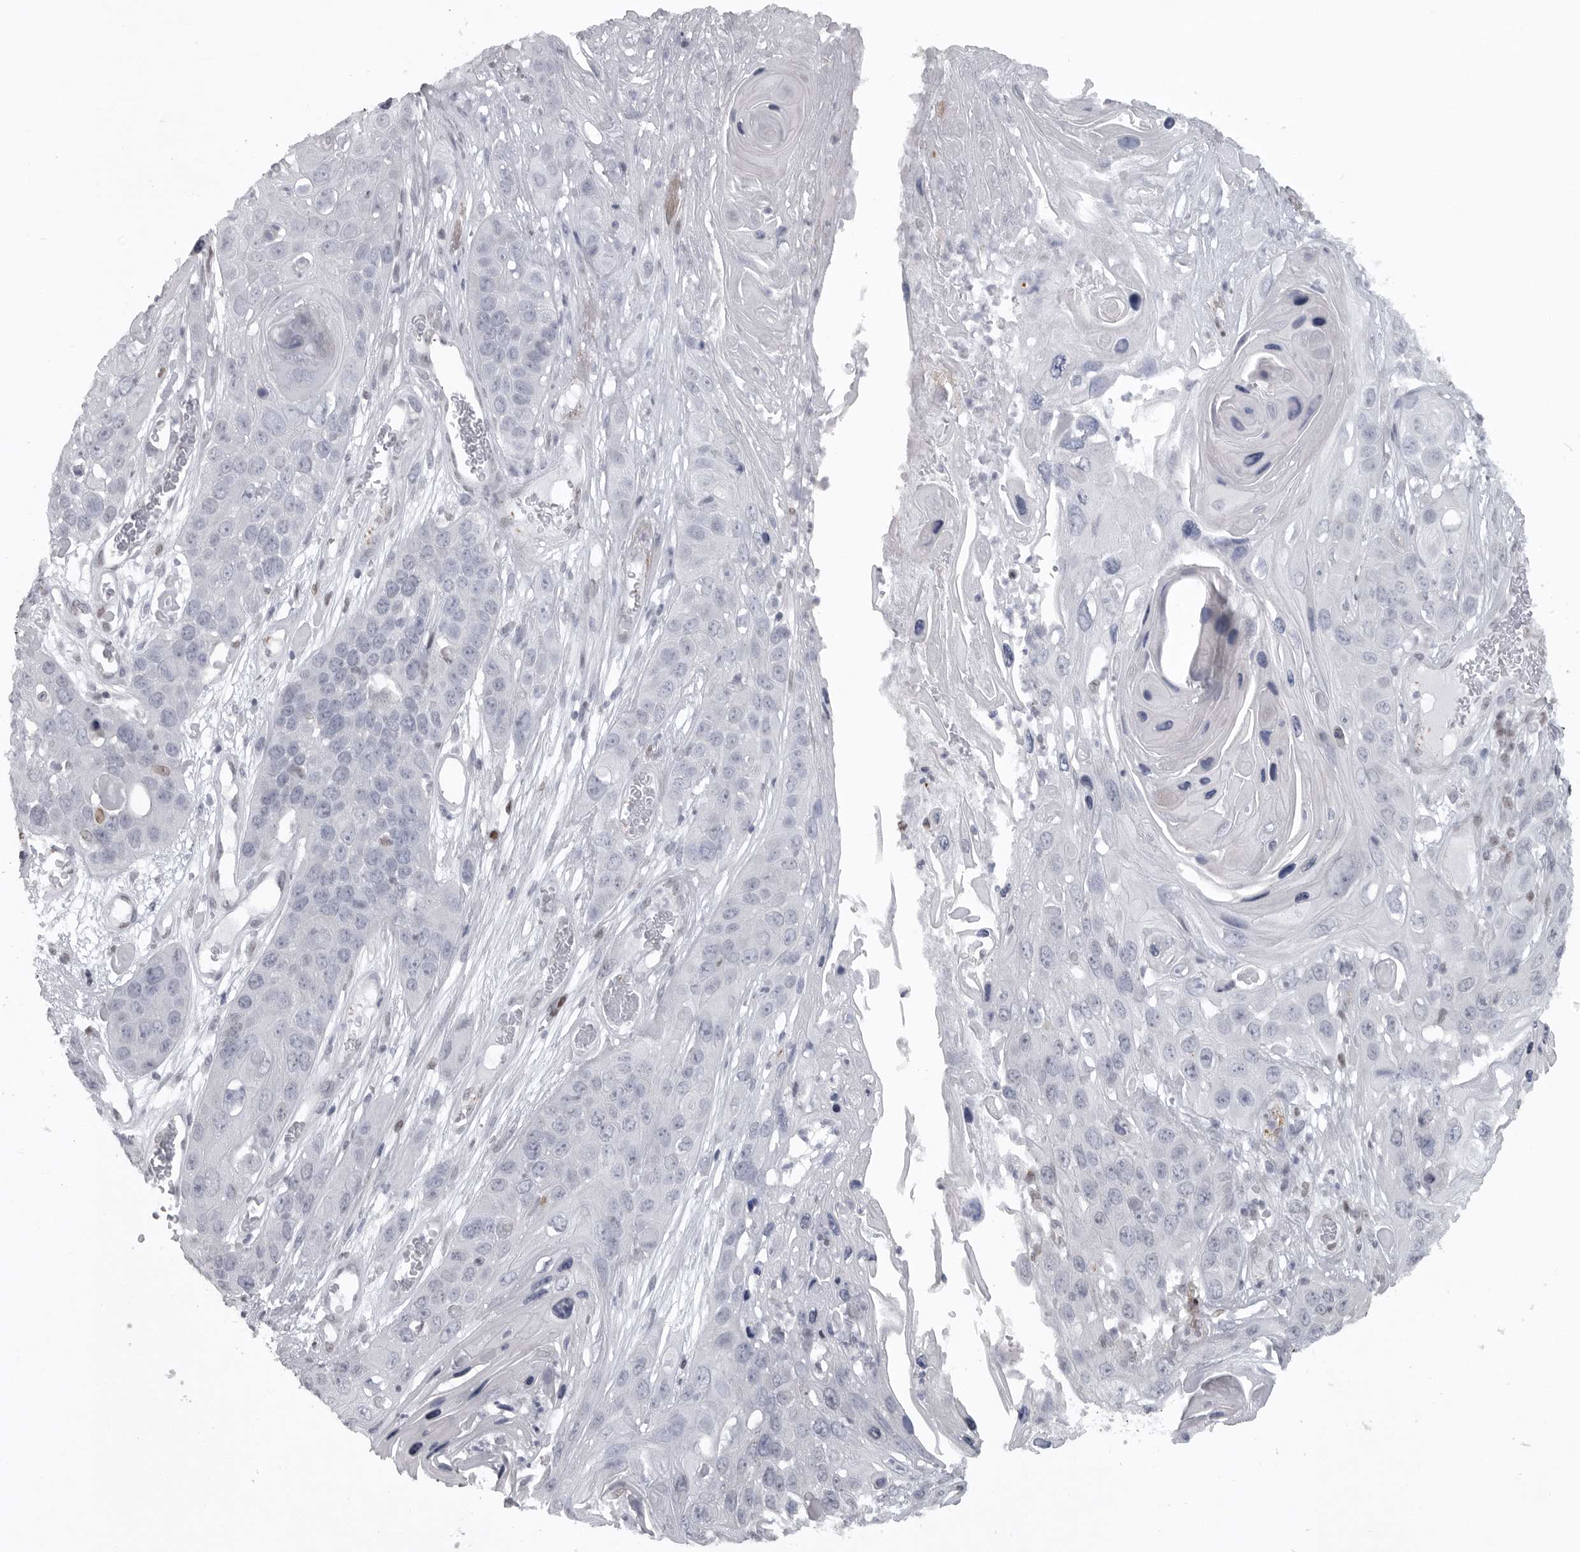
{"staining": {"intensity": "negative", "quantity": "none", "location": "none"}, "tissue": "skin cancer", "cell_type": "Tumor cells", "image_type": "cancer", "snomed": [{"axis": "morphology", "description": "Squamous cell carcinoma, NOS"}, {"axis": "topography", "description": "Skin"}], "caption": "Immunohistochemical staining of skin squamous cell carcinoma demonstrates no significant expression in tumor cells.", "gene": "HMGN3", "patient": {"sex": "male", "age": 55}}